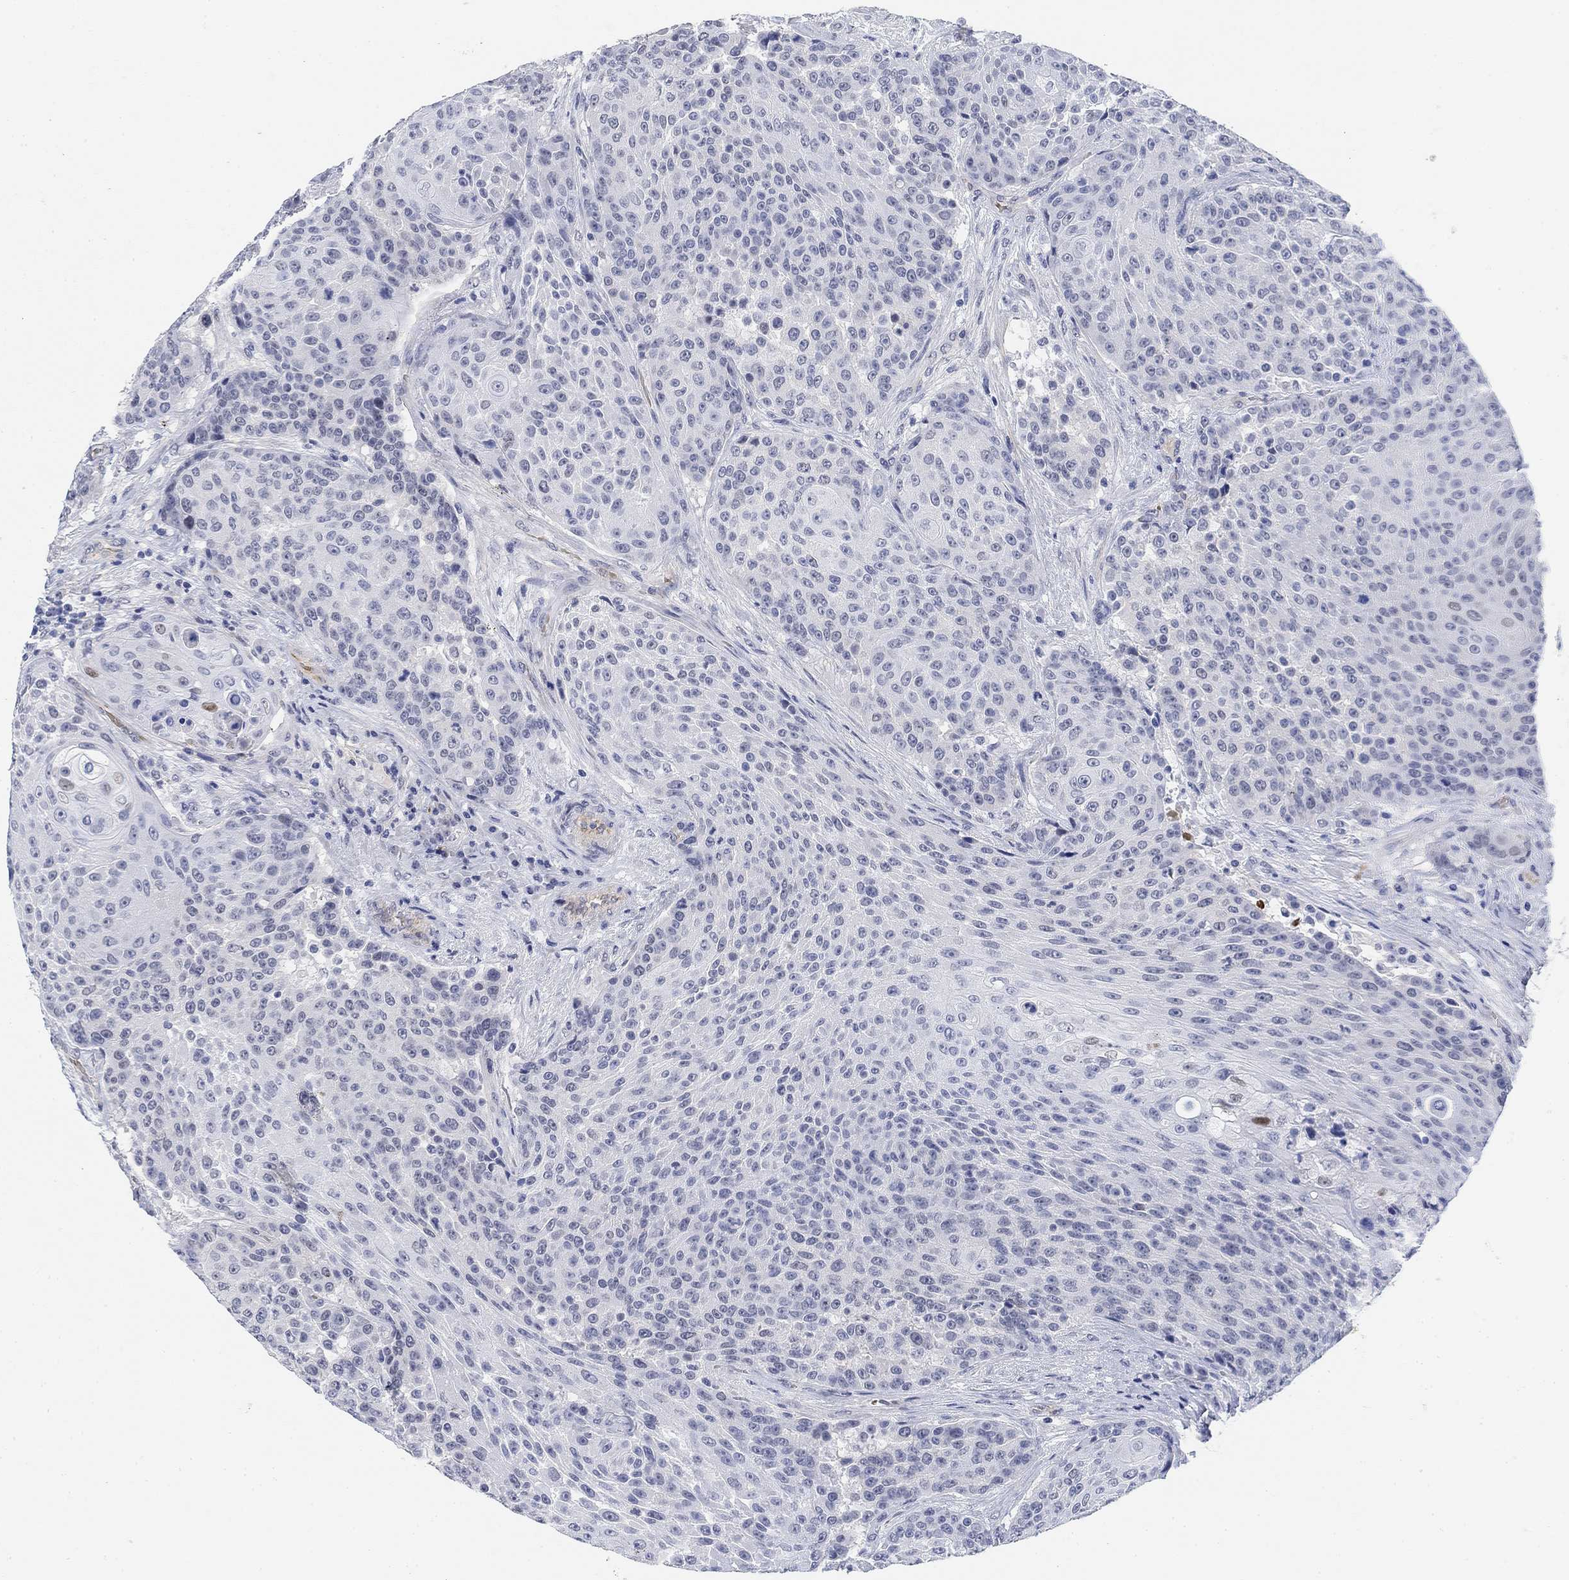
{"staining": {"intensity": "negative", "quantity": "none", "location": "none"}, "tissue": "urothelial cancer", "cell_type": "Tumor cells", "image_type": "cancer", "snomed": [{"axis": "morphology", "description": "Urothelial carcinoma, High grade"}, {"axis": "topography", "description": "Urinary bladder"}], "caption": "IHC image of urothelial carcinoma (high-grade) stained for a protein (brown), which shows no expression in tumor cells.", "gene": "PAX6", "patient": {"sex": "female", "age": 63}}